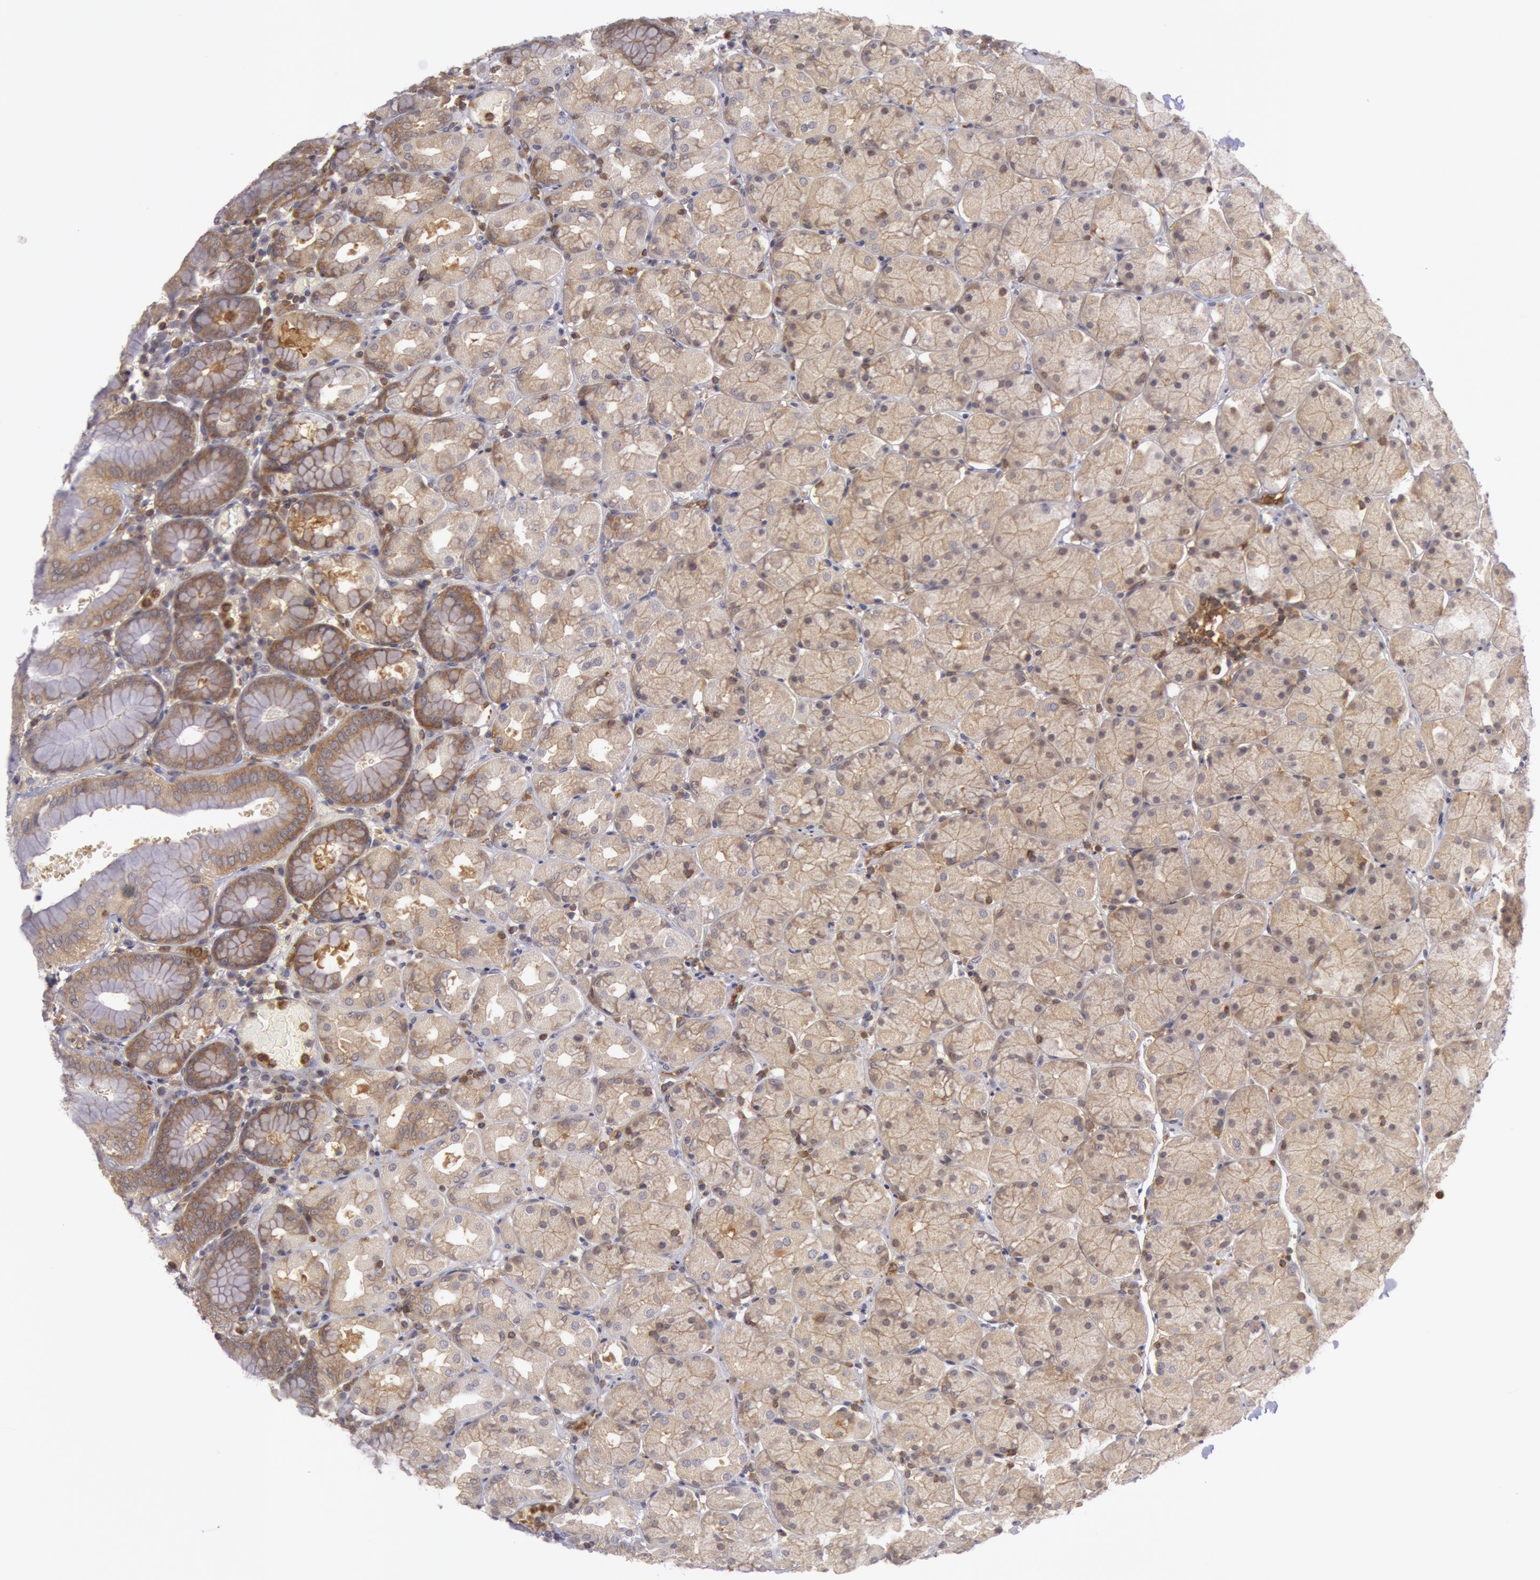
{"staining": {"intensity": "weak", "quantity": "25%-75%", "location": "cytoplasmic/membranous"}, "tissue": "stomach", "cell_type": "Glandular cells", "image_type": "normal", "snomed": [{"axis": "morphology", "description": "Normal tissue, NOS"}, {"axis": "topography", "description": "Stomach, upper"}, {"axis": "topography", "description": "Stomach"}], "caption": "Immunohistochemical staining of normal human stomach shows 25%-75% levels of weak cytoplasmic/membranous protein expression in approximately 25%-75% of glandular cells. Using DAB (3,3'-diaminobenzidine) (brown) and hematoxylin (blue) stains, captured at high magnification using brightfield microscopy.", "gene": "IKBKB", "patient": {"sex": "male", "age": 76}}